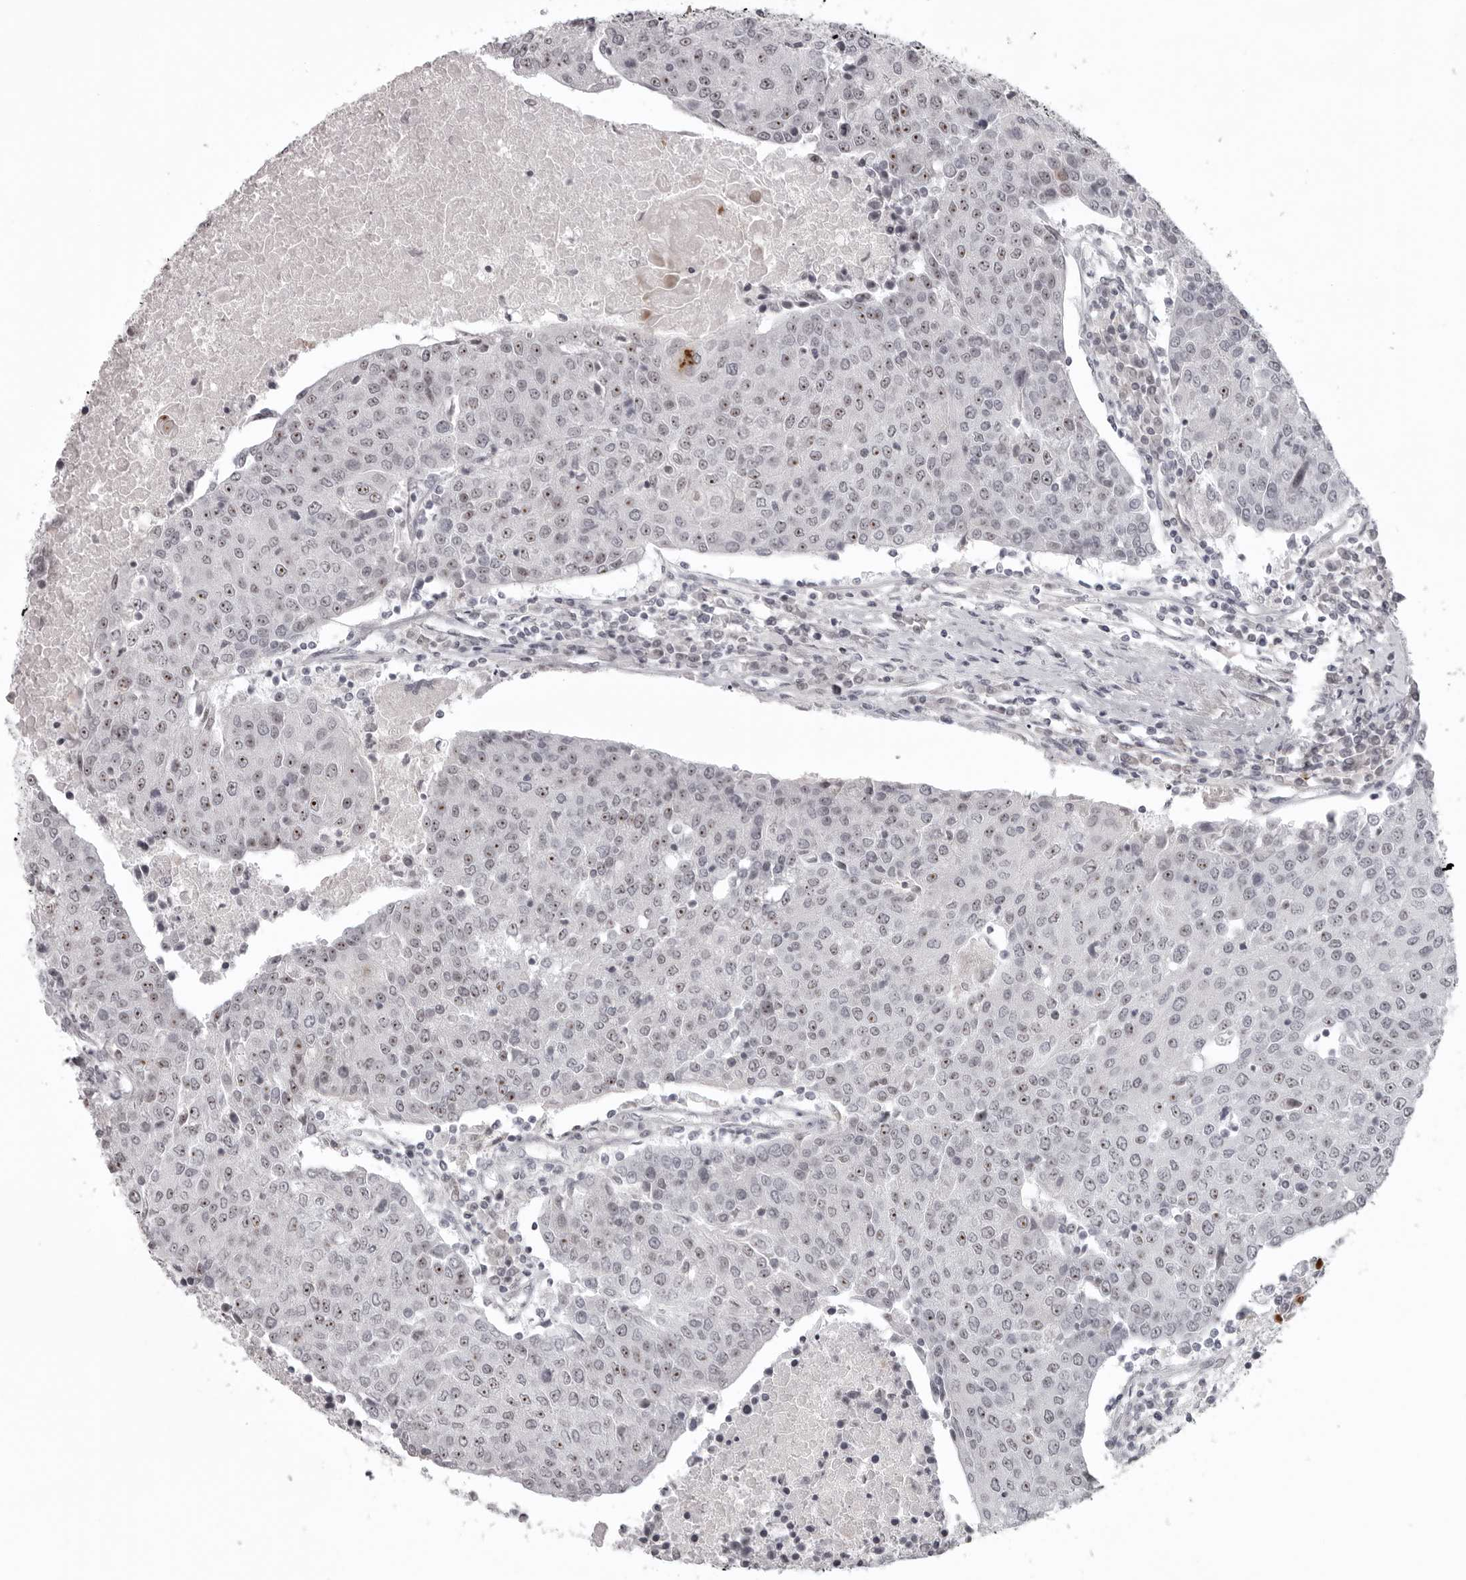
{"staining": {"intensity": "moderate", "quantity": "25%-75%", "location": "nuclear"}, "tissue": "urothelial cancer", "cell_type": "Tumor cells", "image_type": "cancer", "snomed": [{"axis": "morphology", "description": "Urothelial carcinoma, High grade"}, {"axis": "topography", "description": "Urinary bladder"}], "caption": "Human high-grade urothelial carcinoma stained with a brown dye demonstrates moderate nuclear positive staining in approximately 25%-75% of tumor cells.", "gene": "HELZ", "patient": {"sex": "female", "age": 85}}